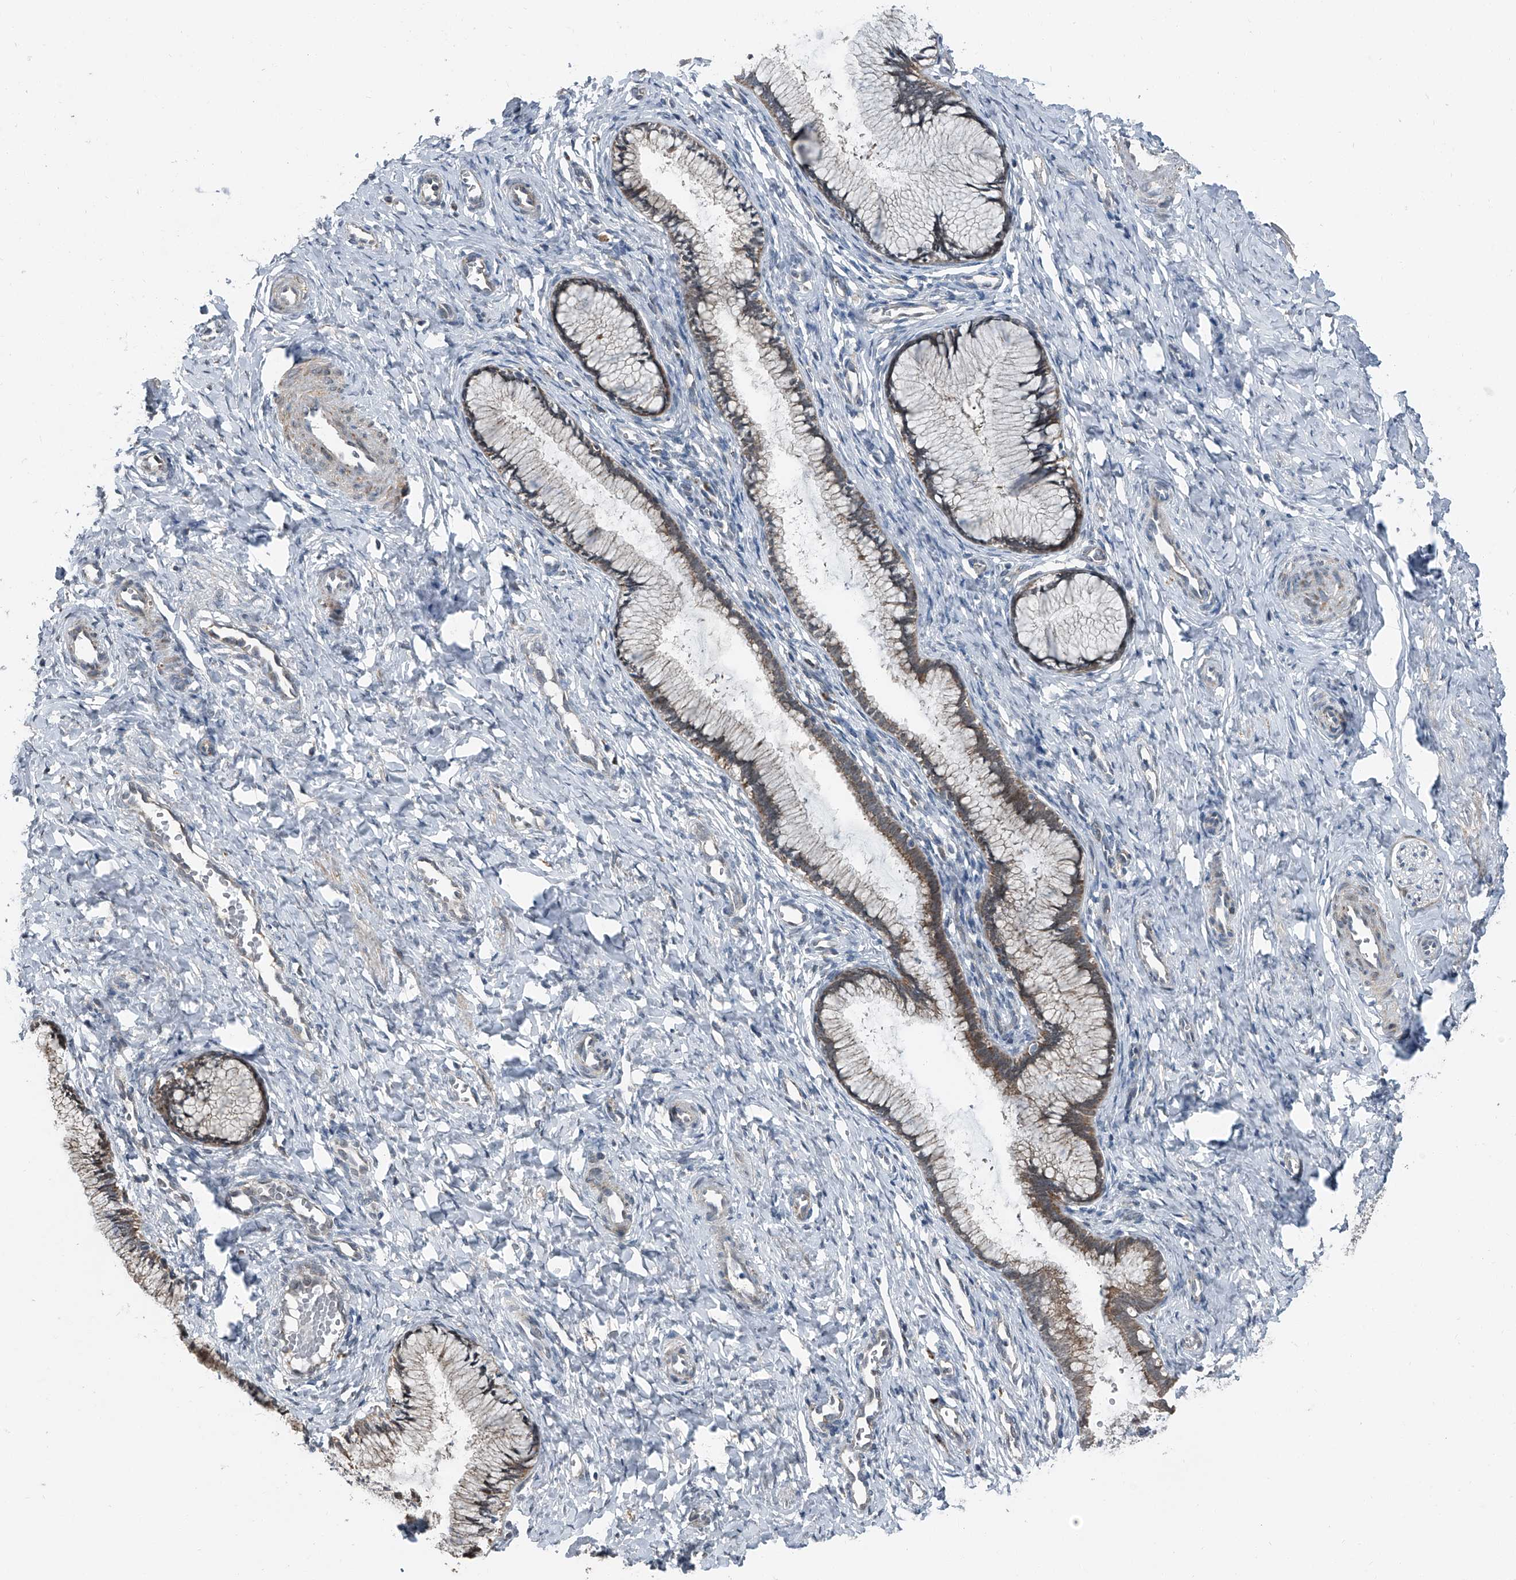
{"staining": {"intensity": "moderate", "quantity": "25%-75%", "location": "cytoplasmic/membranous"}, "tissue": "cervix", "cell_type": "Glandular cells", "image_type": "normal", "snomed": [{"axis": "morphology", "description": "Normal tissue, NOS"}, {"axis": "topography", "description": "Cervix"}], "caption": "An image of cervix stained for a protein exhibits moderate cytoplasmic/membranous brown staining in glandular cells.", "gene": "CHRNA7", "patient": {"sex": "female", "age": 27}}